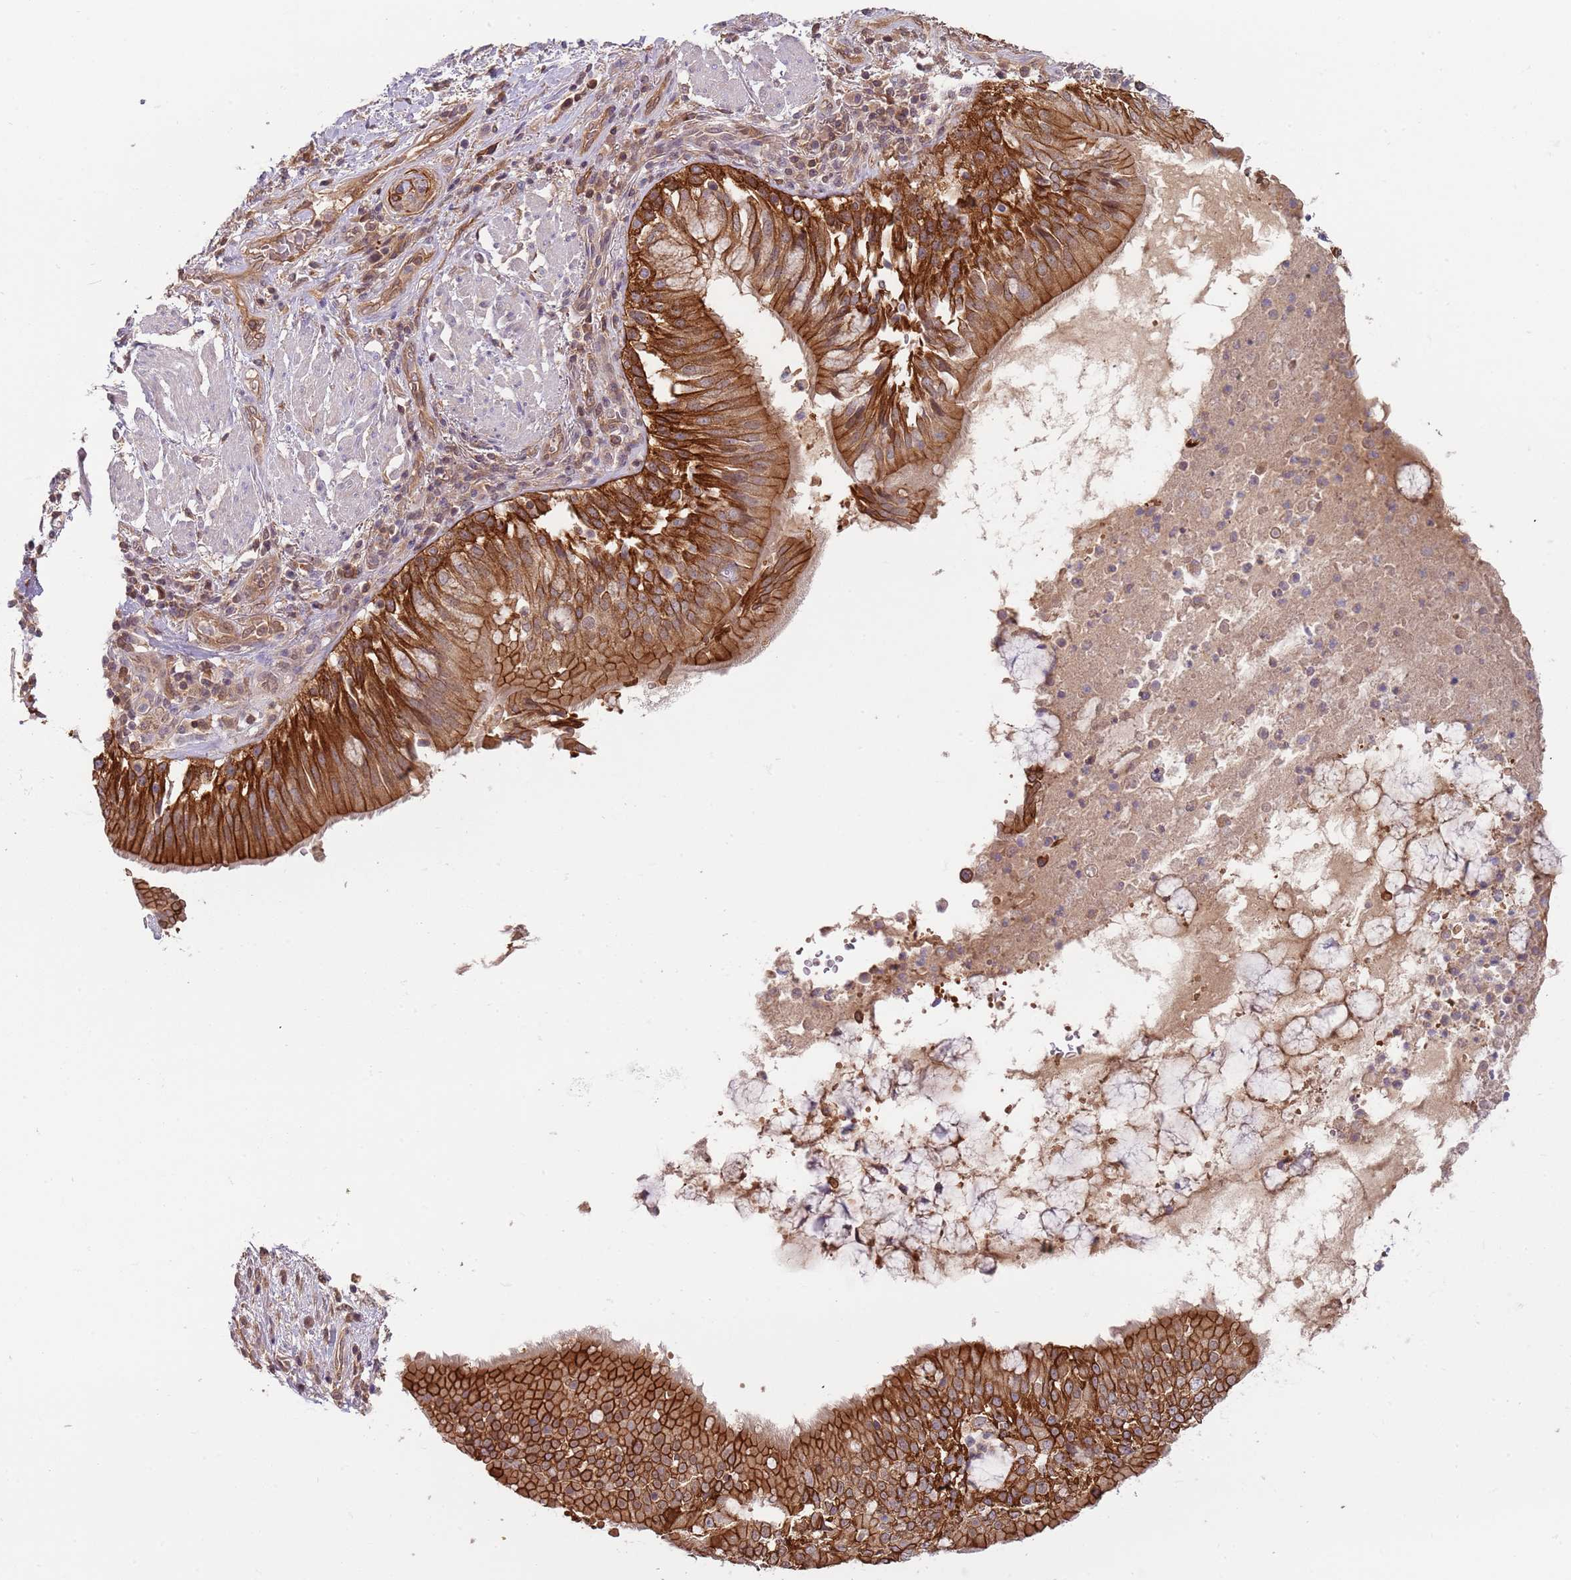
{"staining": {"intensity": "moderate", "quantity": ">75%", "location": "cytoplasmic/membranous"}, "tissue": "adipose tissue", "cell_type": "Adipocytes", "image_type": "normal", "snomed": [{"axis": "morphology", "description": "Normal tissue, NOS"}, {"axis": "morphology", "description": "Squamous cell carcinoma, NOS"}, {"axis": "topography", "description": "Bronchus"}, {"axis": "topography", "description": "Lung"}], "caption": "Adipose tissue stained with a brown dye displays moderate cytoplasmic/membranous positive positivity in about >75% of adipocytes.", "gene": "GSDMD", "patient": {"sex": "male", "age": 64}}